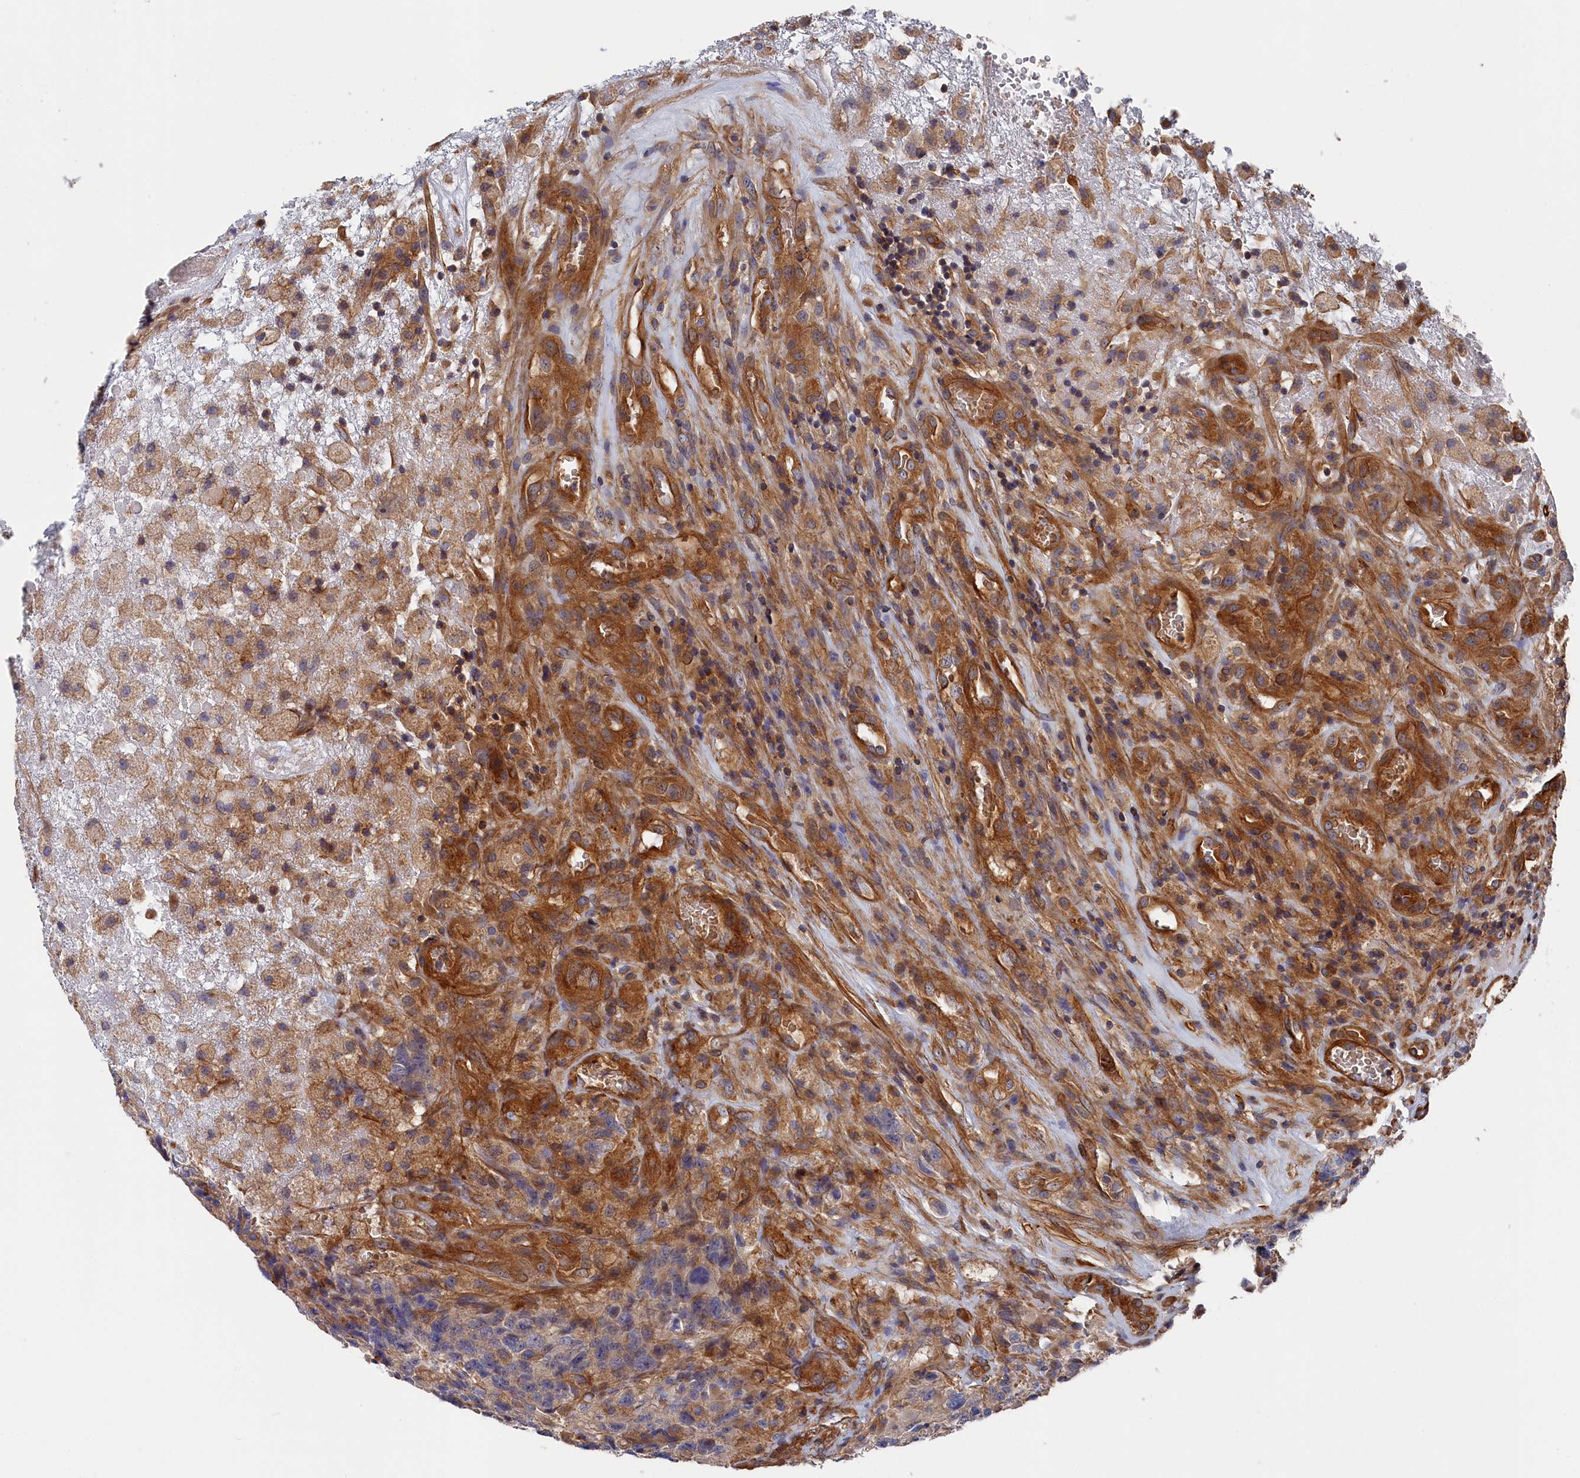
{"staining": {"intensity": "strong", "quantity": "<25%", "location": "cytoplasmic/membranous"}, "tissue": "glioma", "cell_type": "Tumor cells", "image_type": "cancer", "snomed": [{"axis": "morphology", "description": "Glioma, malignant, High grade"}, {"axis": "topography", "description": "Brain"}], "caption": "About <25% of tumor cells in human glioma show strong cytoplasmic/membranous protein staining as visualized by brown immunohistochemical staining.", "gene": "LDHD", "patient": {"sex": "male", "age": 69}}